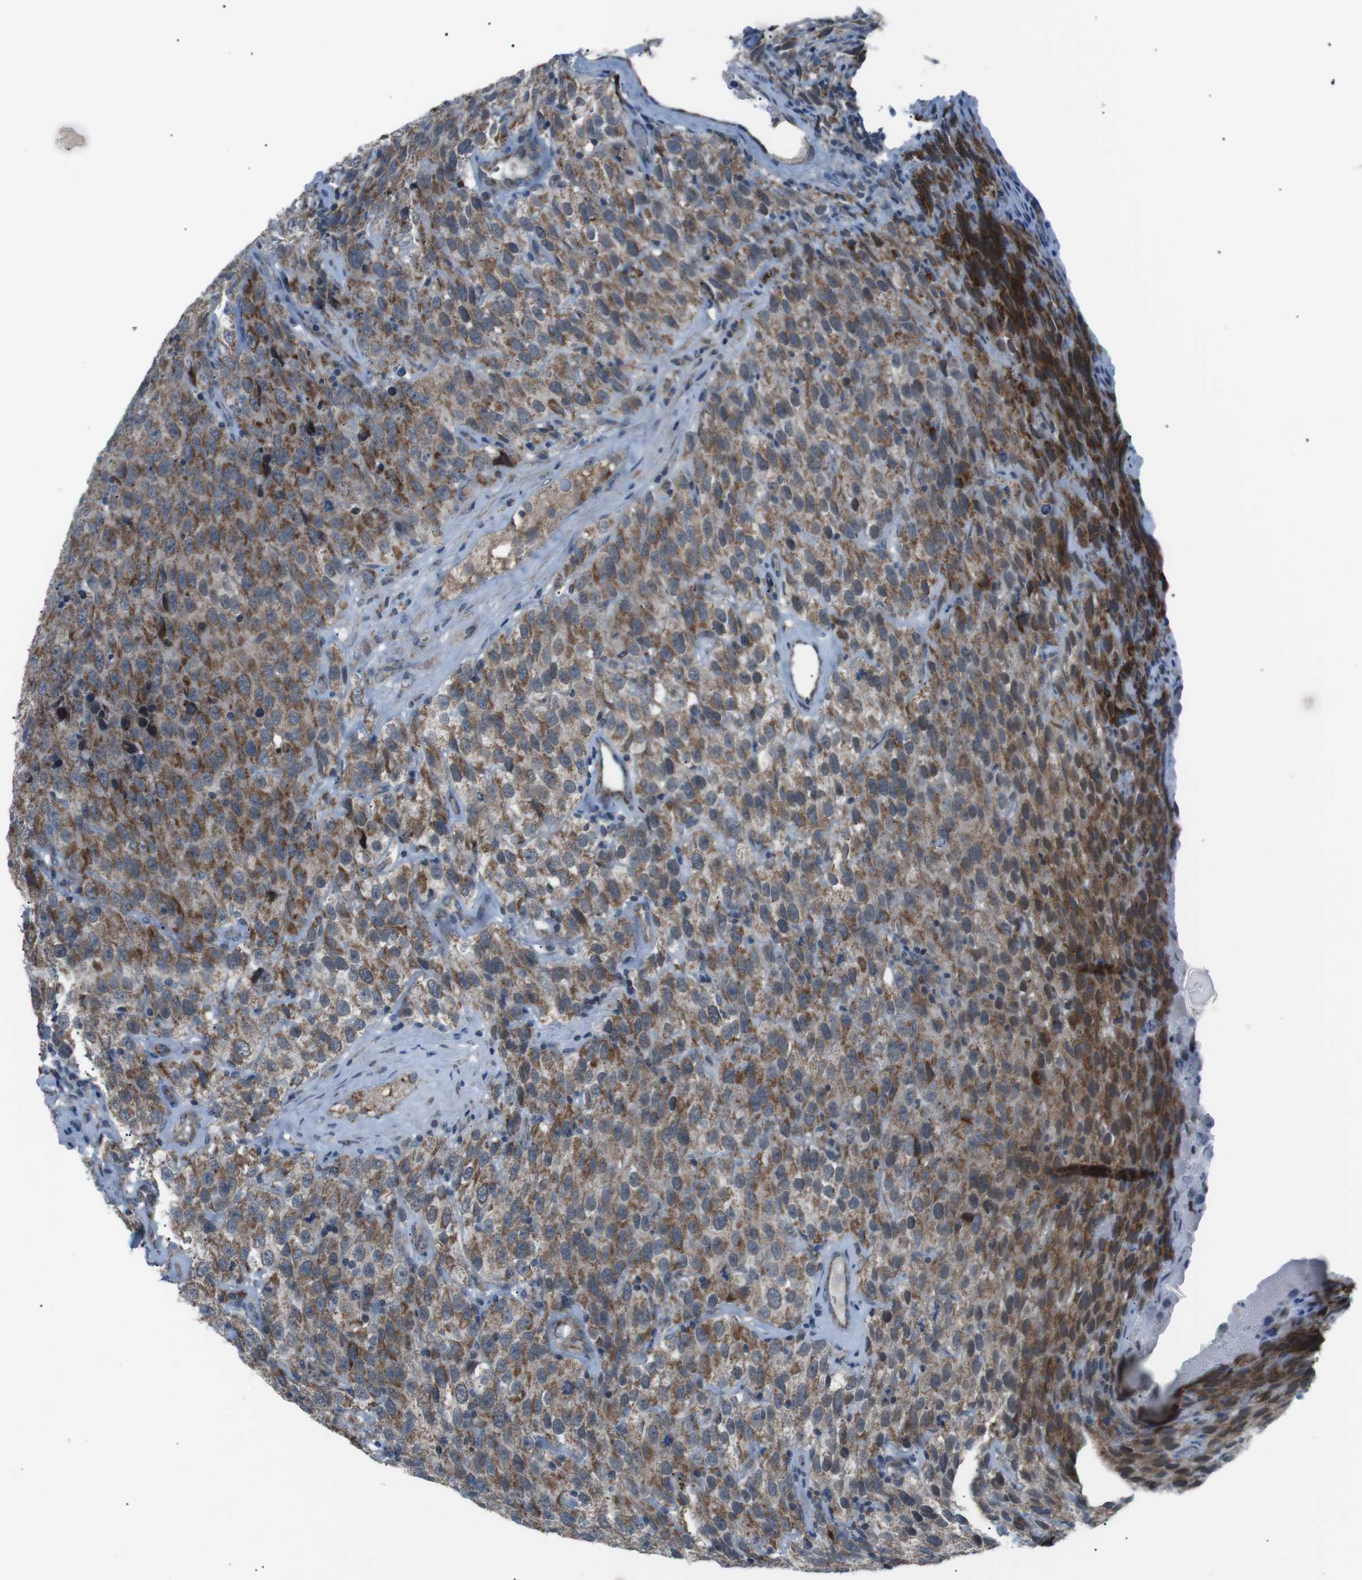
{"staining": {"intensity": "moderate", "quantity": ">75%", "location": "cytoplasmic/membranous"}, "tissue": "testis cancer", "cell_type": "Tumor cells", "image_type": "cancer", "snomed": [{"axis": "morphology", "description": "Seminoma, NOS"}, {"axis": "topography", "description": "Testis"}], "caption": "There is medium levels of moderate cytoplasmic/membranous staining in tumor cells of testis seminoma, as demonstrated by immunohistochemical staining (brown color).", "gene": "ARID5B", "patient": {"sex": "male", "age": 52}}